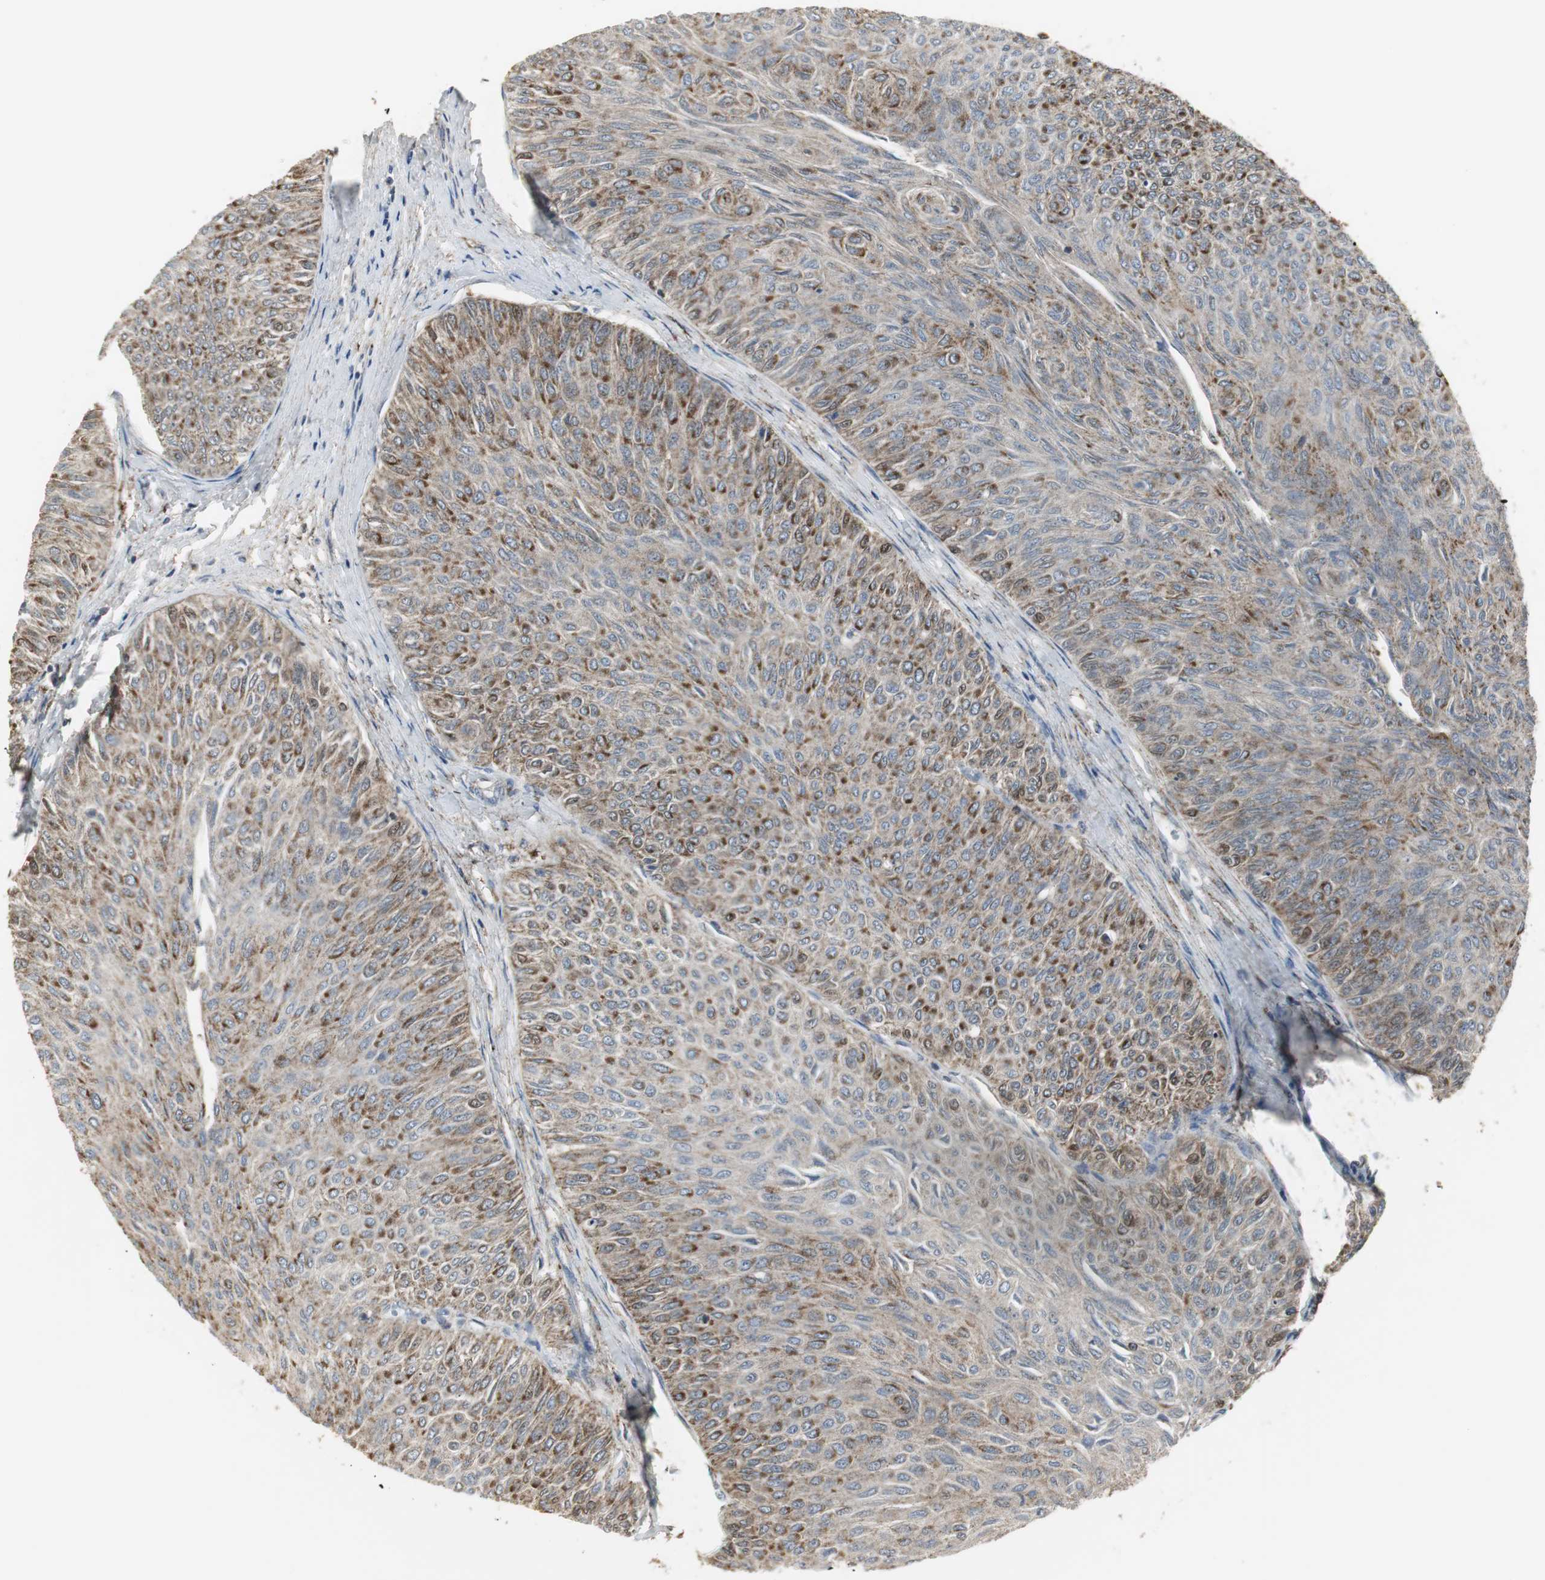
{"staining": {"intensity": "strong", "quantity": ">75%", "location": "cytoplasmic/membranous,nuclear"}, "tissue": "urothelial cancer", "cell_type": "Tumor cells", "image_type": "cancer", "snomed": [{"axis": "morphology", "description": "Urothelial carcinoma, Low grade"}, {"axis": "topography", "description": "Urinary bladder"}], "caption": "A brown stain labels strong cytoplasmic/membranous and nuclear positivity of a protein in human low-grade urothelial carcinoma tumor cells.", "gene": "PLIN3", "patient": {"sex": "male", "age": 78}}